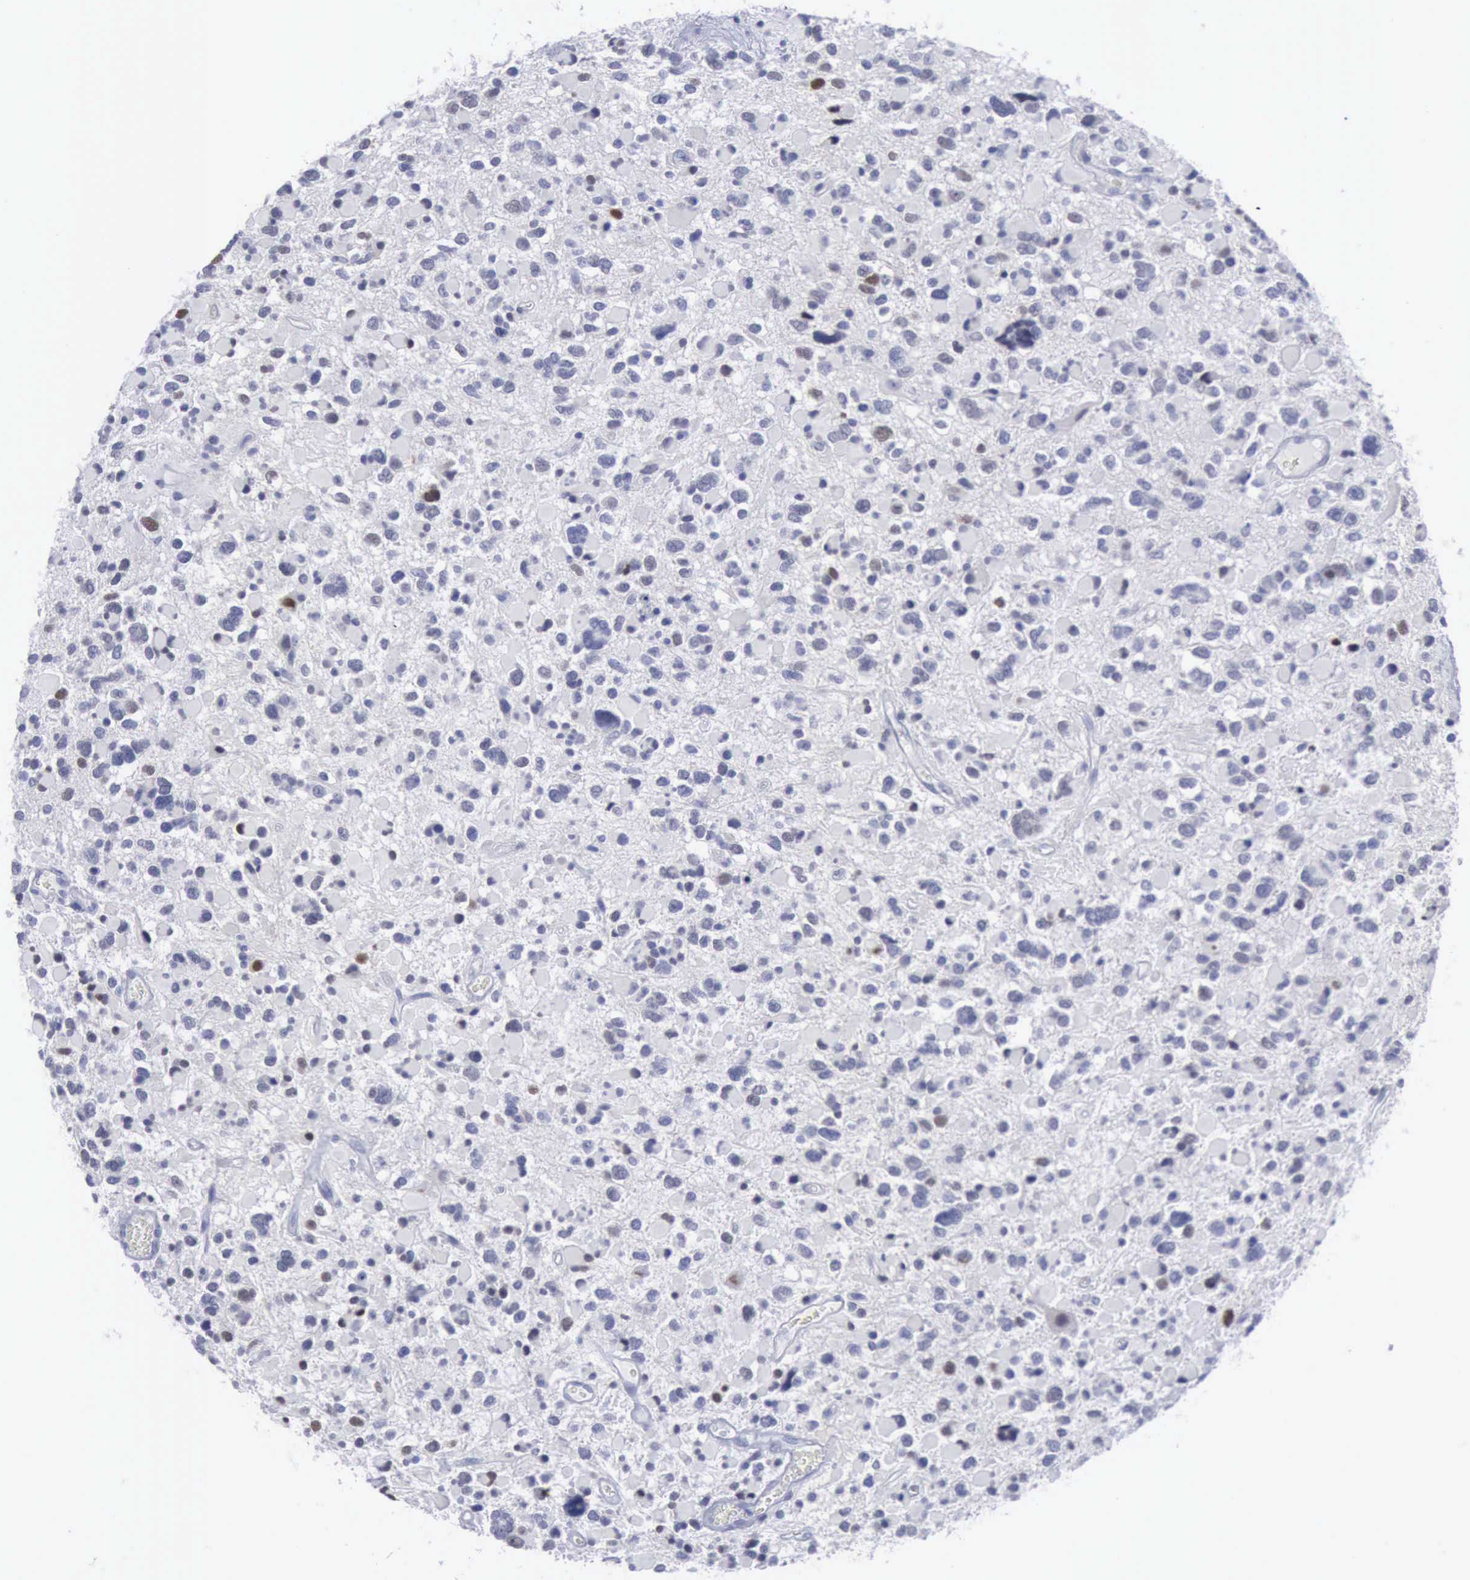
{"staining": {"intensity": "negative", "quantity": "none", "location": "none"}, "tissue": "glioma", "cell_type": "Tumor cells", "image_type": "cancer", "snomed": [{"axis": "morphology", "description": "Glioma, malignant, High grade"}, {"axis": "topography", "description": "Brain"}], "caption": "IHC image of human glioma stained for a protein (brown), which demonstrates no positivity in tumor cells. Brightfield microscopy of IHC stained with DAB (brown) and hematoxylin (blue), captured at high magnification.", "gene": "SATB2", "patient": {"sex": "female", "age": 37}}